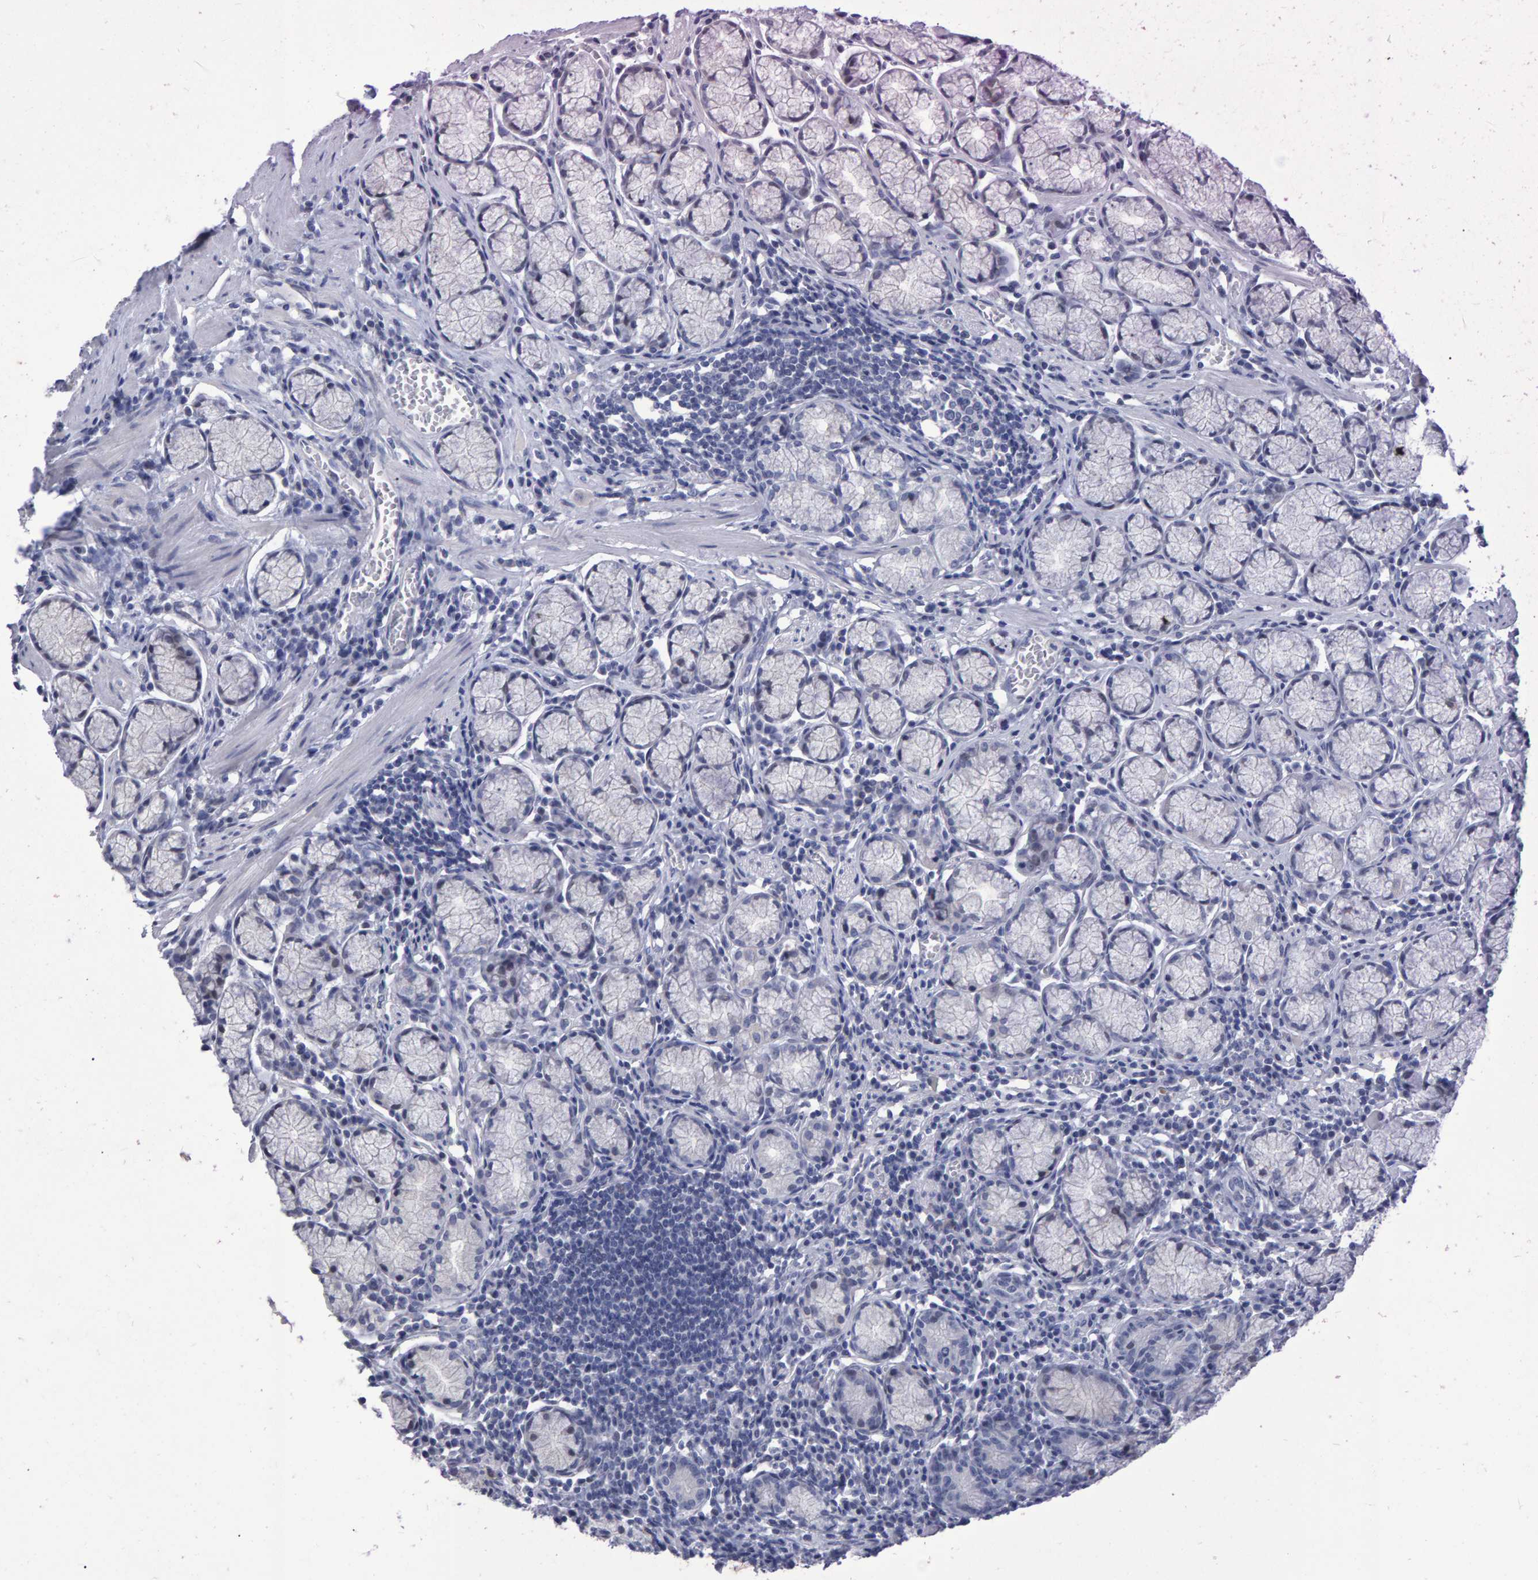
{"staining": {"intensity": "negative", "quantity": "none", "location": "none"}, "tissue": "stomach", "cell_type": "Glandular cells", "image_type": "normal", "snomed": [{"axis": "morphology", "description": "Normal tissue, NOS"}, {"axis": "topography", "description": "Stomach"}], "caption": "A photomicrograph of stomach stained for a protein reveals no brown staining in glandular cells.", "gene": "PROCA1", "patient": {"sex": "male", "age": 55}}